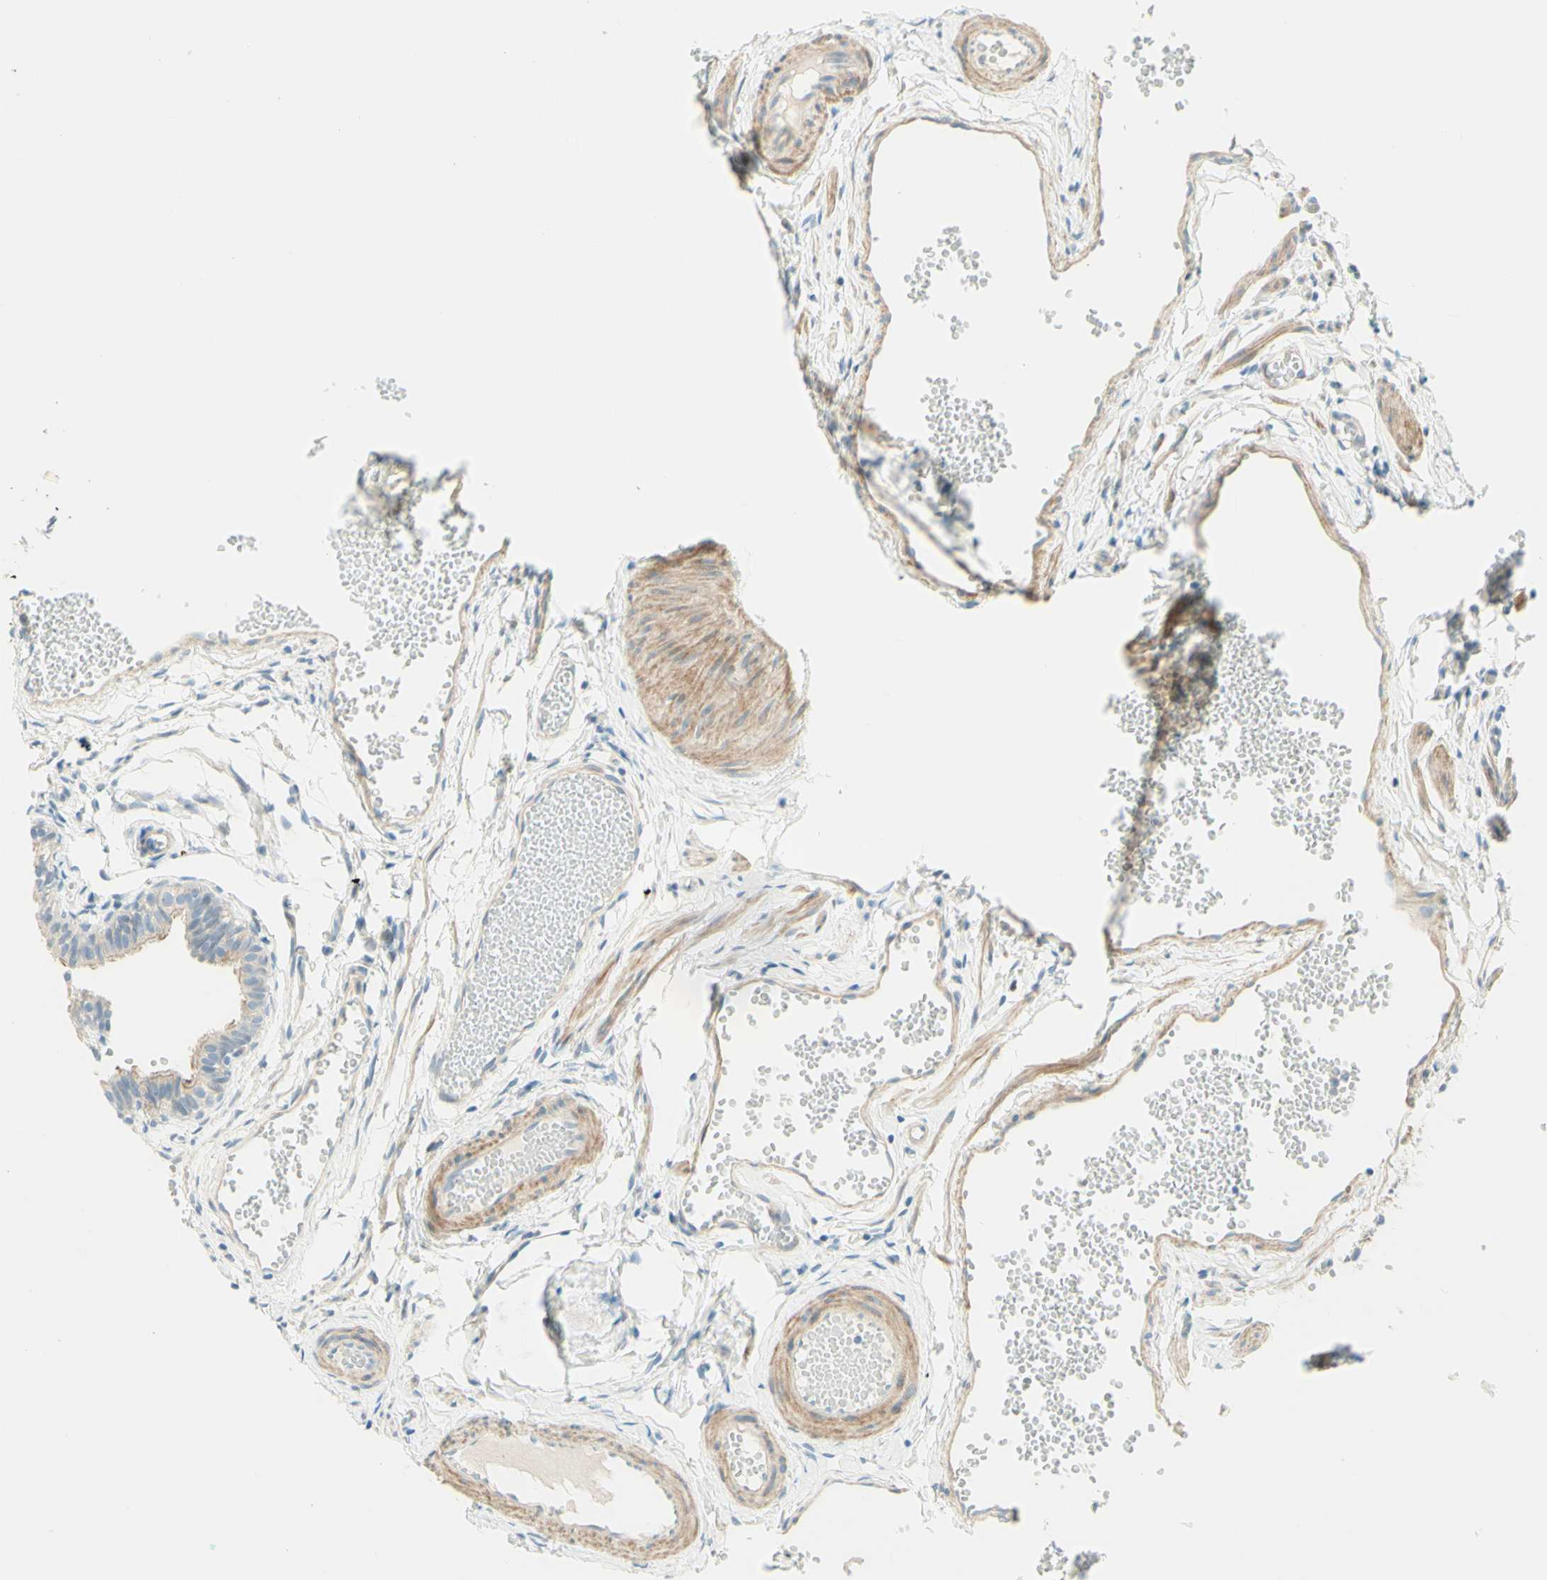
{"staining": {"intensity": "weak", "quantity": "25%-75%", "location": "cytoplasmic/membranous"}, "tissue": "fallopian tube", "cell_type": "Glandular cells", "image_type": "normal", "snomed": [{"axis": "morphology", "description": "Normal tissue, NOS"}, {"axis": "topography", "description": "Fallopian tube"}, {"axis": "topography", "description": "Placenta"}], "caption": "IHC staining of unremarkable fallopian tube, which shows low levels of weak cytoplasmic/membranous expression in about 25%-75% of glandular cells indicating weak cytoplasmic/membranous protein staining. The staining was performed using DAB (3,3'-diaminobenzidine) (brown) for protein detection and nuclei were counterstained in hematoxylin (blue).", "gene": "PROM1", "patient": {"sex": "female", "age": 34}}